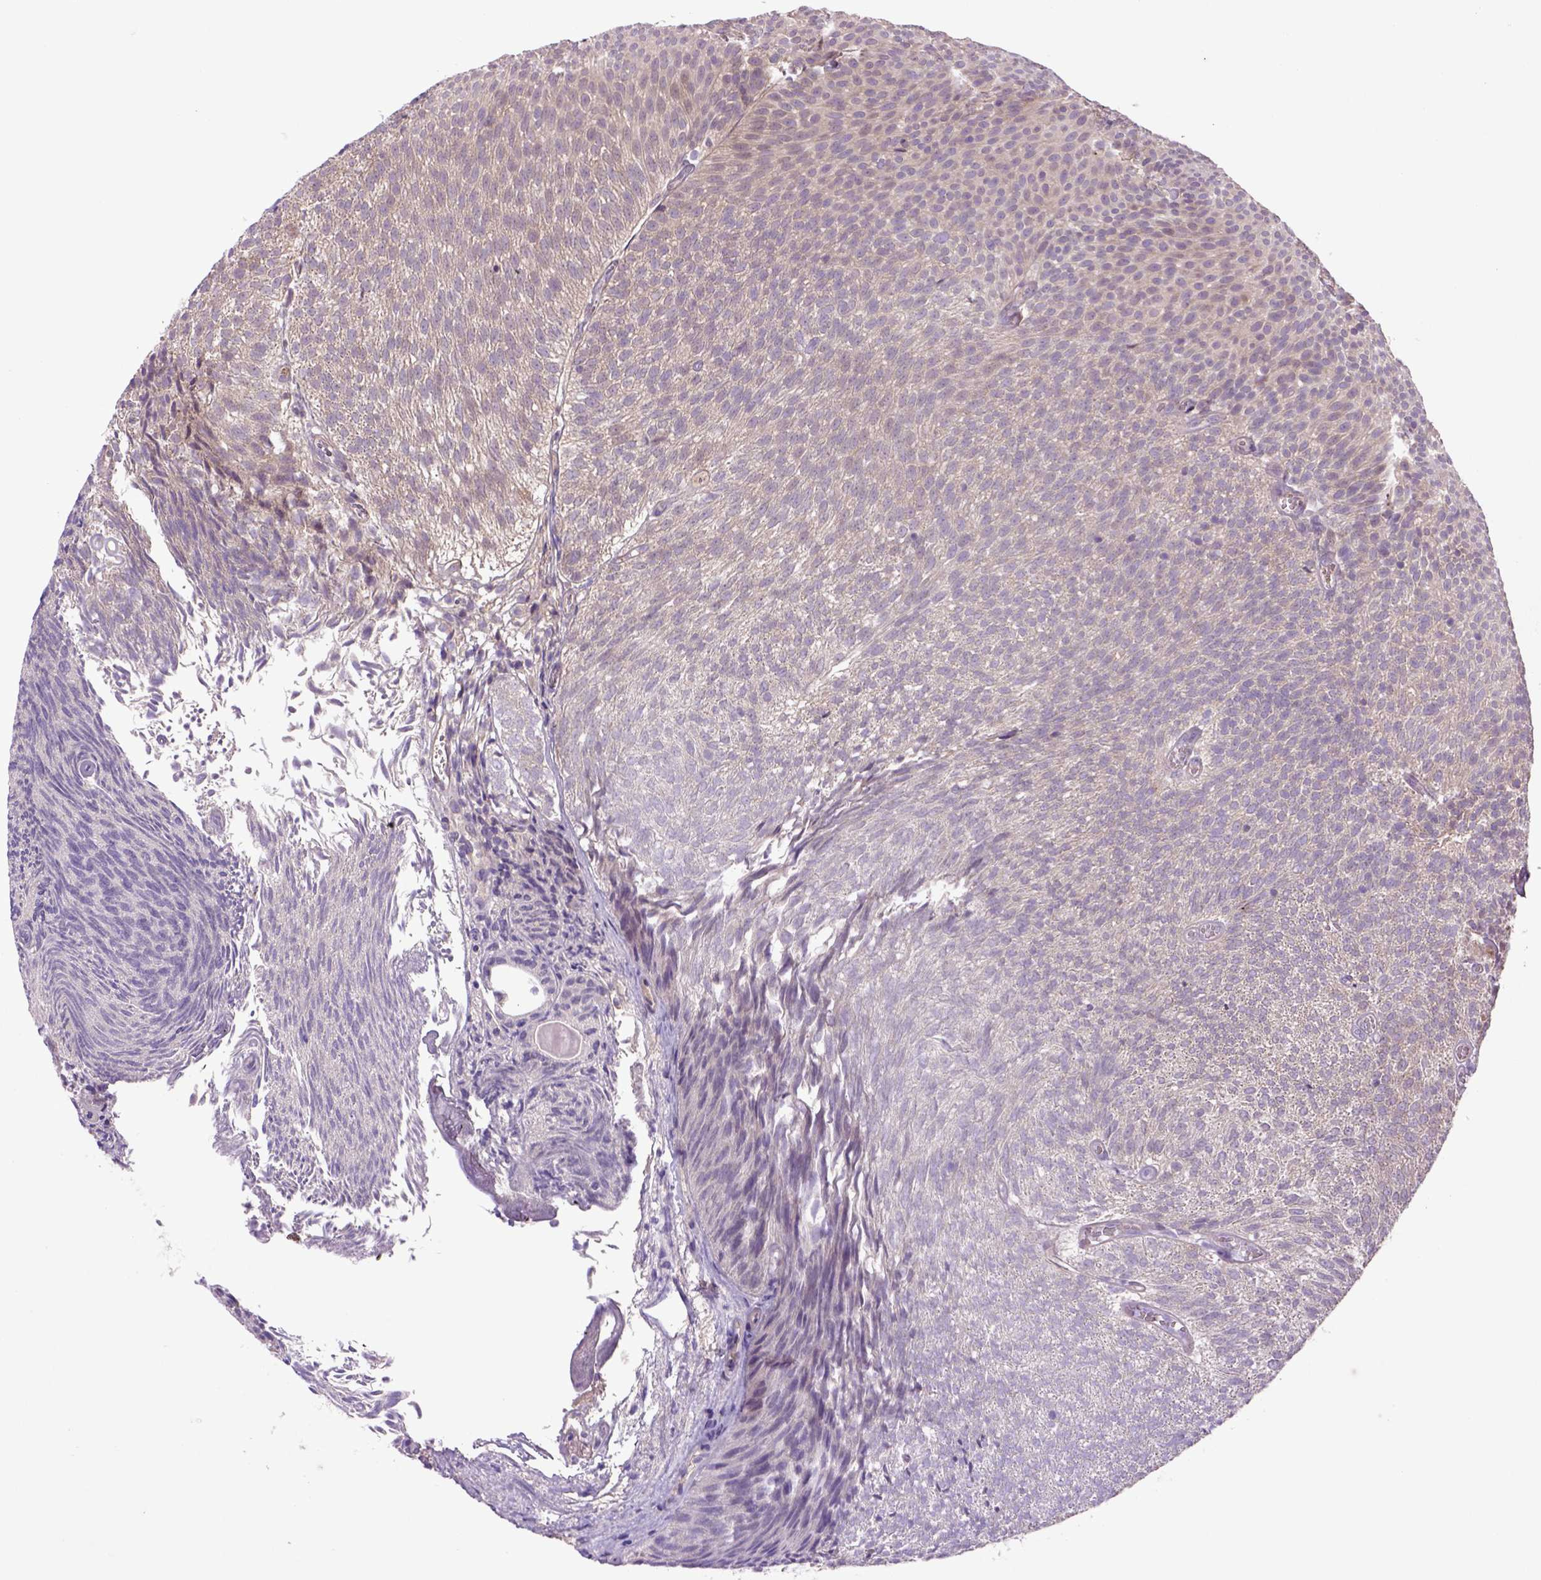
{"staining": {"intensity": "negative", "quantity": "none", "location": "none"}, "tissue": "urothelial cancer", "cell_type": "Tumor cells", "image_type": "cancer", "snomed": [{"axis": "morphology", "description": "Urothelial carcinoma, Low grade"}, {"axis": "topography", "description": "Urinary bladder"}], "caption": "Immunohistochemical staining of urothelial cancer reveals no significant staining in tumor cells.", "gene": "HSPBP1", "patient": {"sex": "male", "age": 77}}